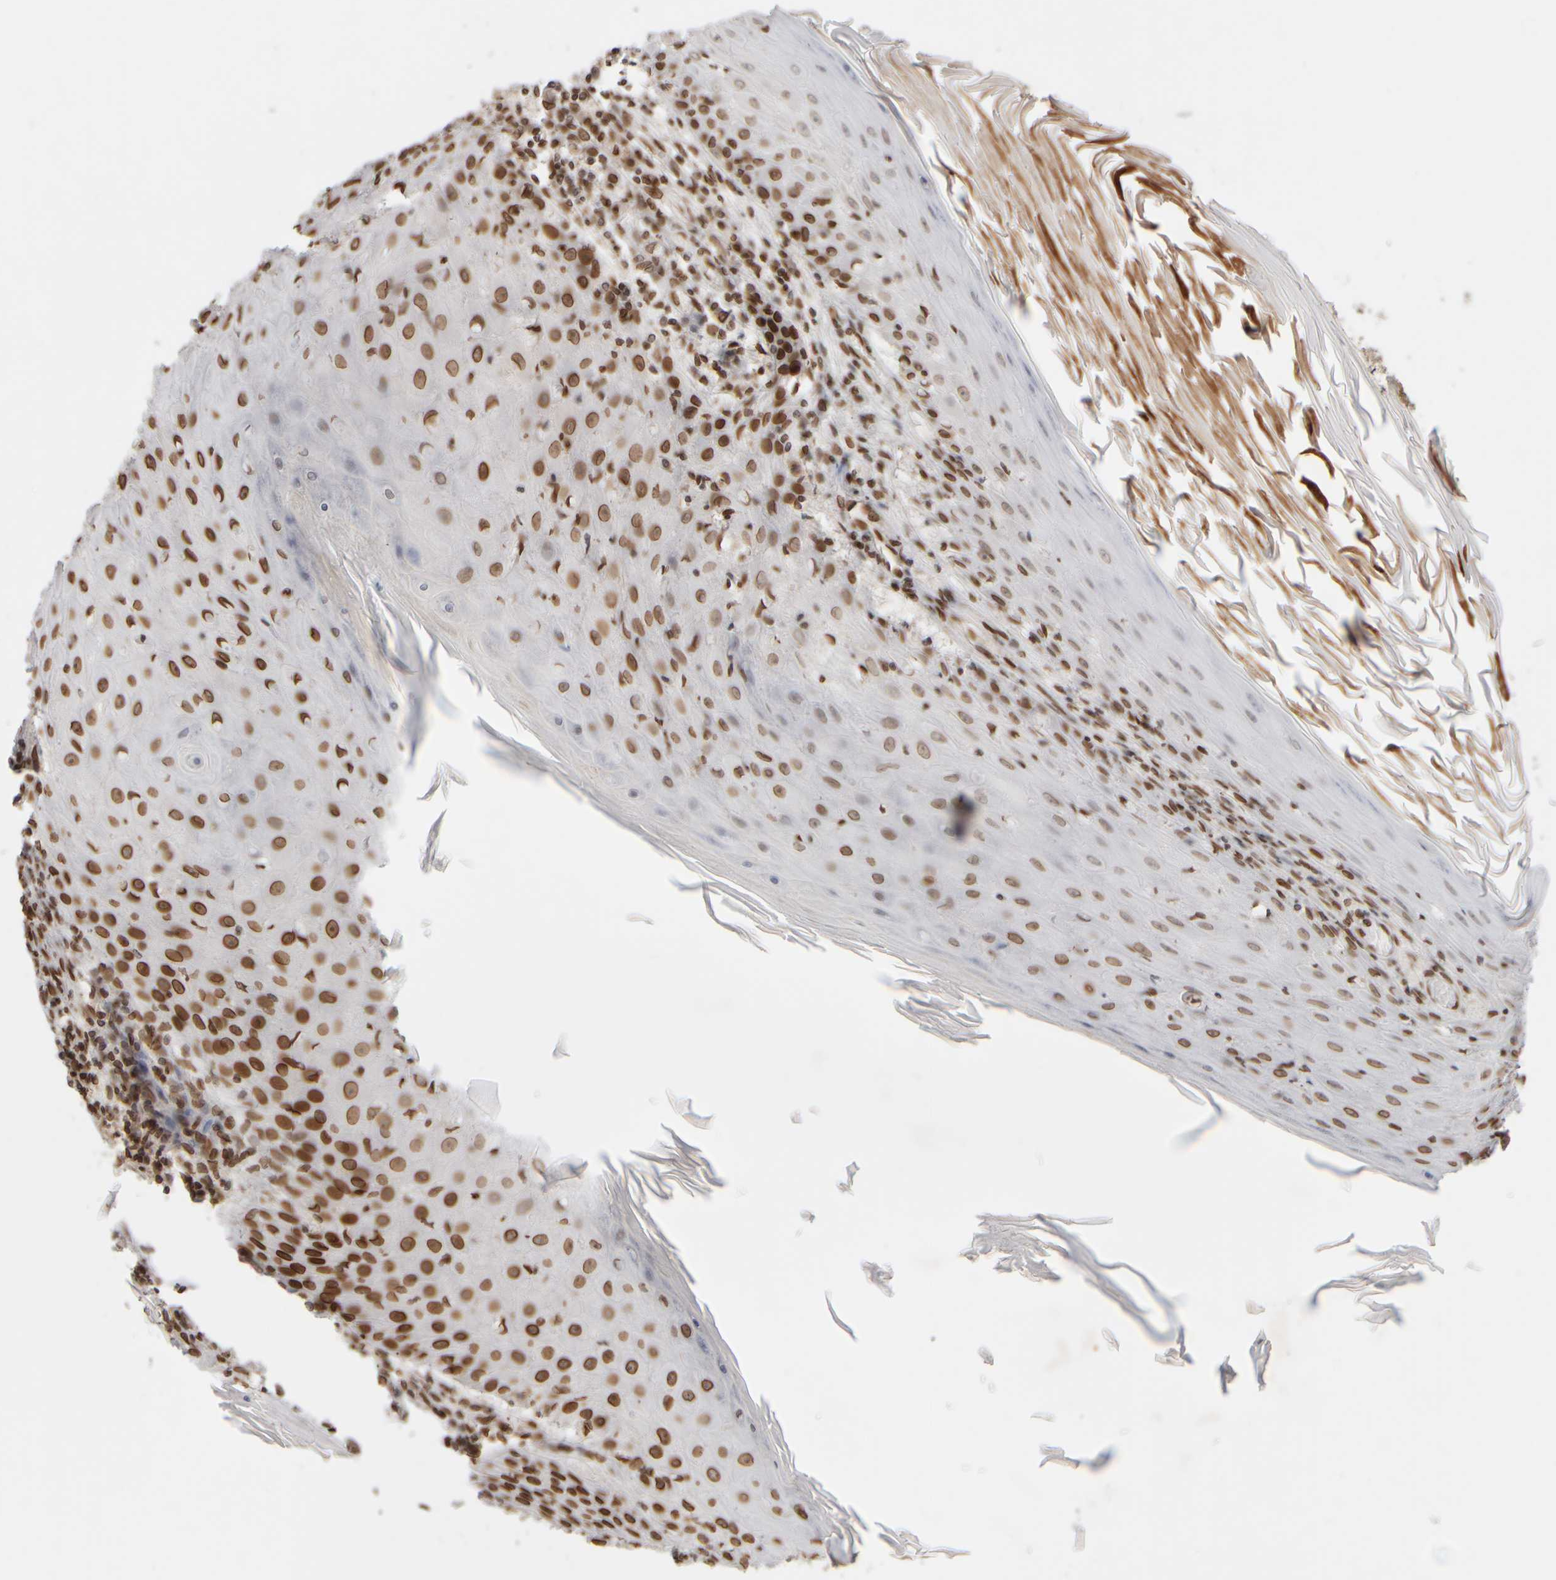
{"staining": {"intensity": "strong", "quantity": ">75%", "location": "cytoplasmic/membranous,nuclear"}, "tissue": "skin cancer", "cell_type": "Tumor cells", "image_type": "cancer", "snomed": [{"axis": "morphology", "description": "Squamous cell carcinoma, NOS"}, {"axis": "topography", "description": "Skin"}], "caption": "High-power microscopy captured an immunohistochemistry (IHC) photomicrograph of skin cancer (squamous cell carcinoma), revealing strong cytoplasmic/membranous and nuclear staining in approximately >75% of tumor cells.", "gene": "ZC3HC1", "patient": {"sex": "female", "age": 73}}